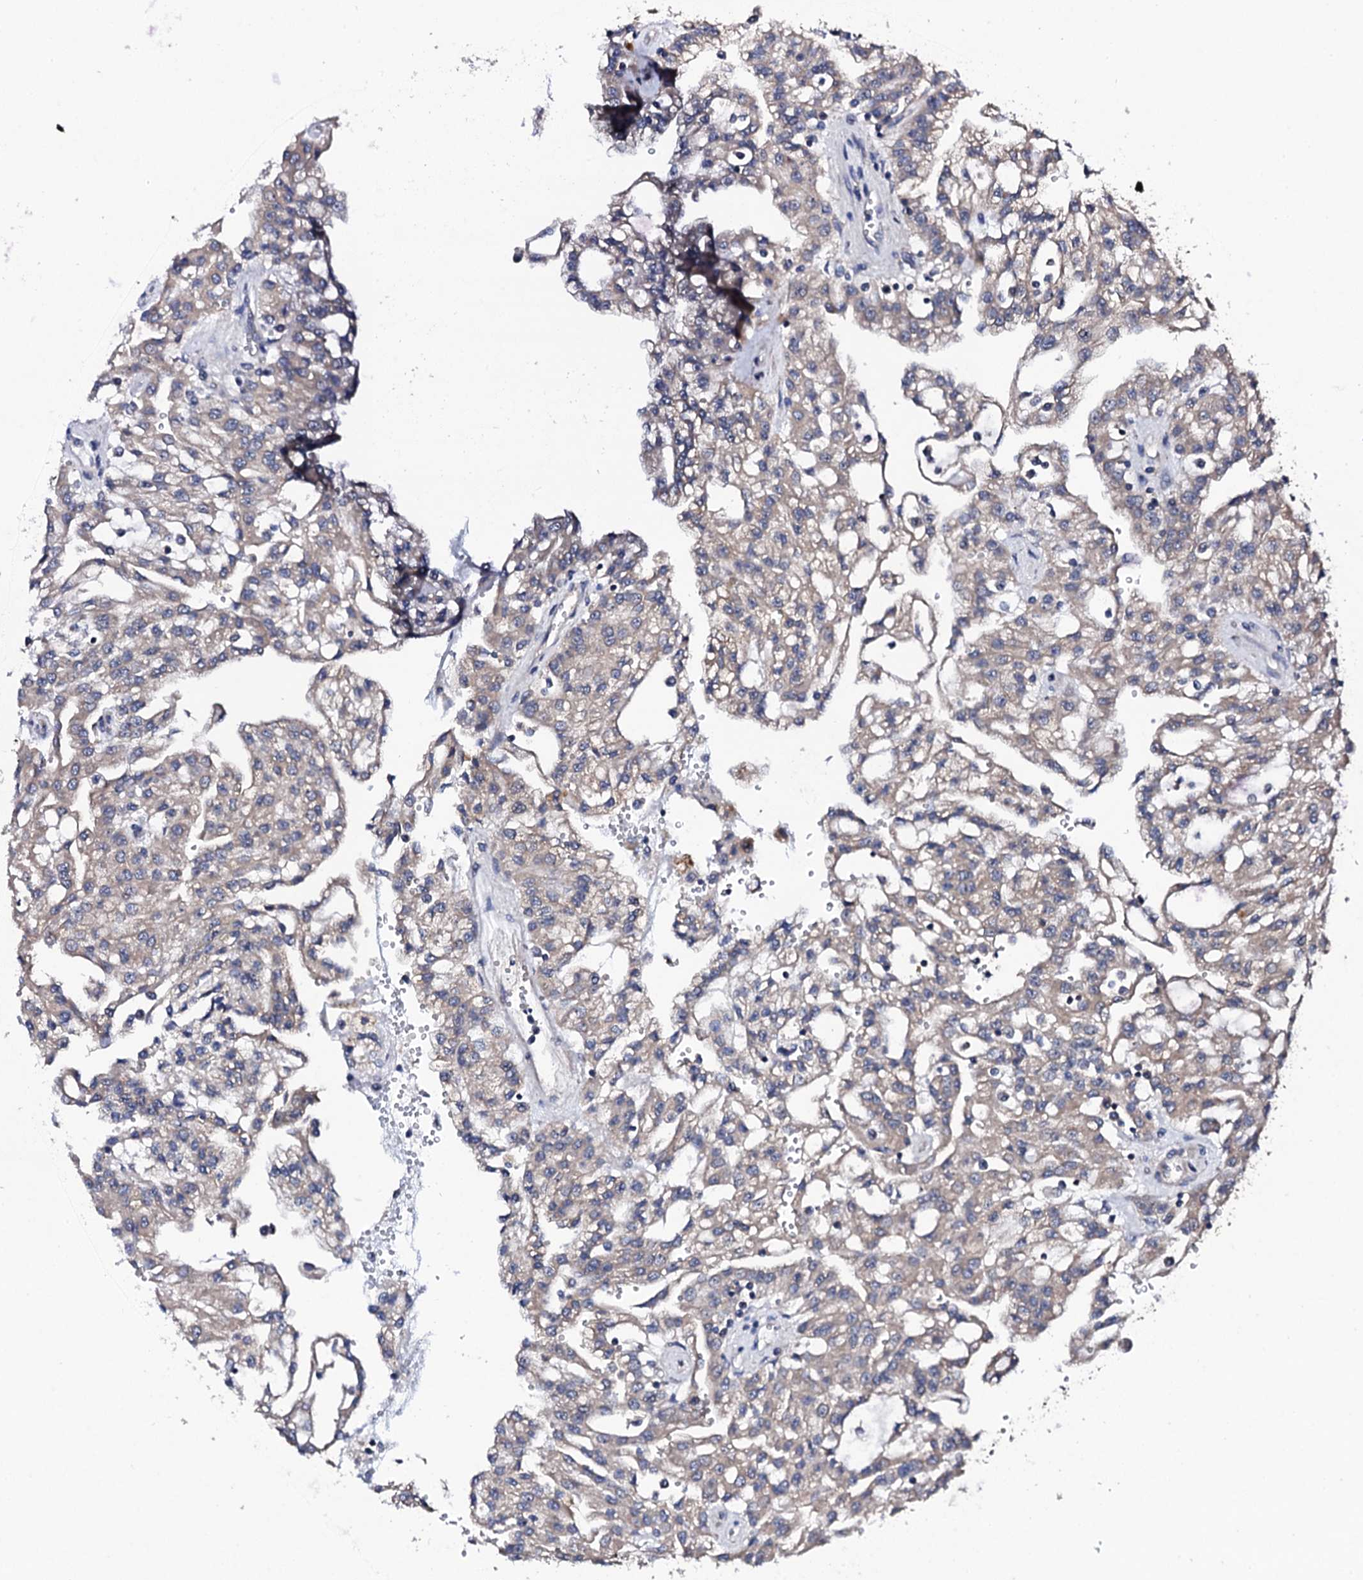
{"staining": {"intensity": "weak", "quantity": "<25%", "location": "cytoplasmic/membranous"}, "tissue": "renal cancer", "cell_type": "Tumor cells", "image_type": "cancer", "snomed": [{"axis": "morphology", "description": "Adenocarcinoma, NOS"}, {"axis": "topography", "description": "Kidney"}], "caption": "Adenocarcinoma (renal) stained for a protein using immunohistochemistry demonstrates no expression tumor cells.", "gene": "IP6K1", "patient": {"sex": "male", "age": 63}}